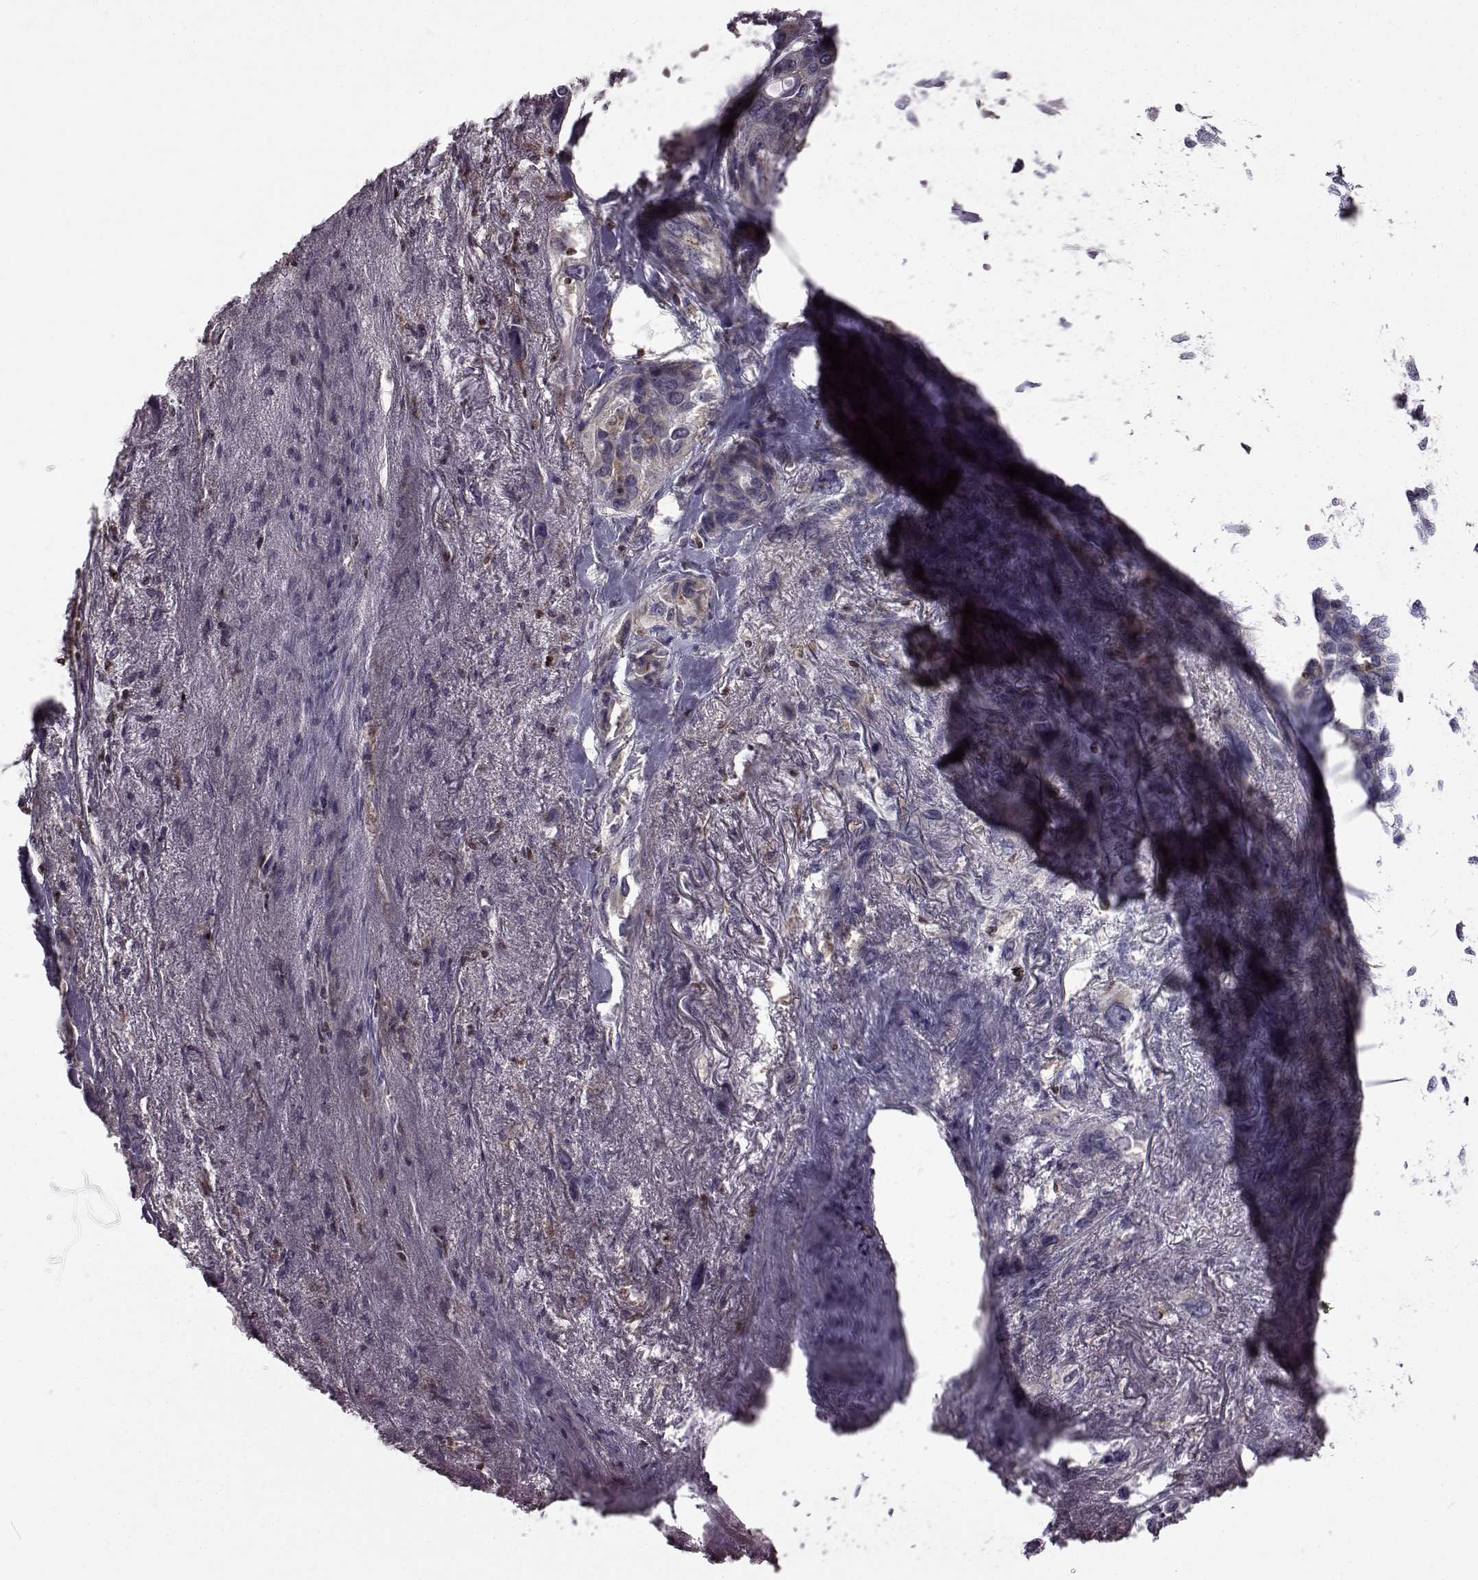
{"staining": {"intensity": "negative", "quantity": "none", "location": "none"}, "tissue": "lung cancer", "cell_type": "Tumor cells", "image_type": "cancer", "snomed": [{"axis": "morphology", "description": "Squamous cell carcinoma, NOS"}, {"axis": "topography", "description": "Lung"}], "caption": "Tumor cells are negative for brown protein staining in lung cancer (squamous cell carcinoma). Brightfield microscopy of IHC stained with DAB (brown) and hematoxylin (blue), captured at high magnification.", "gene": "DOK2", "patient": {"sex": "female", "age": 70}}